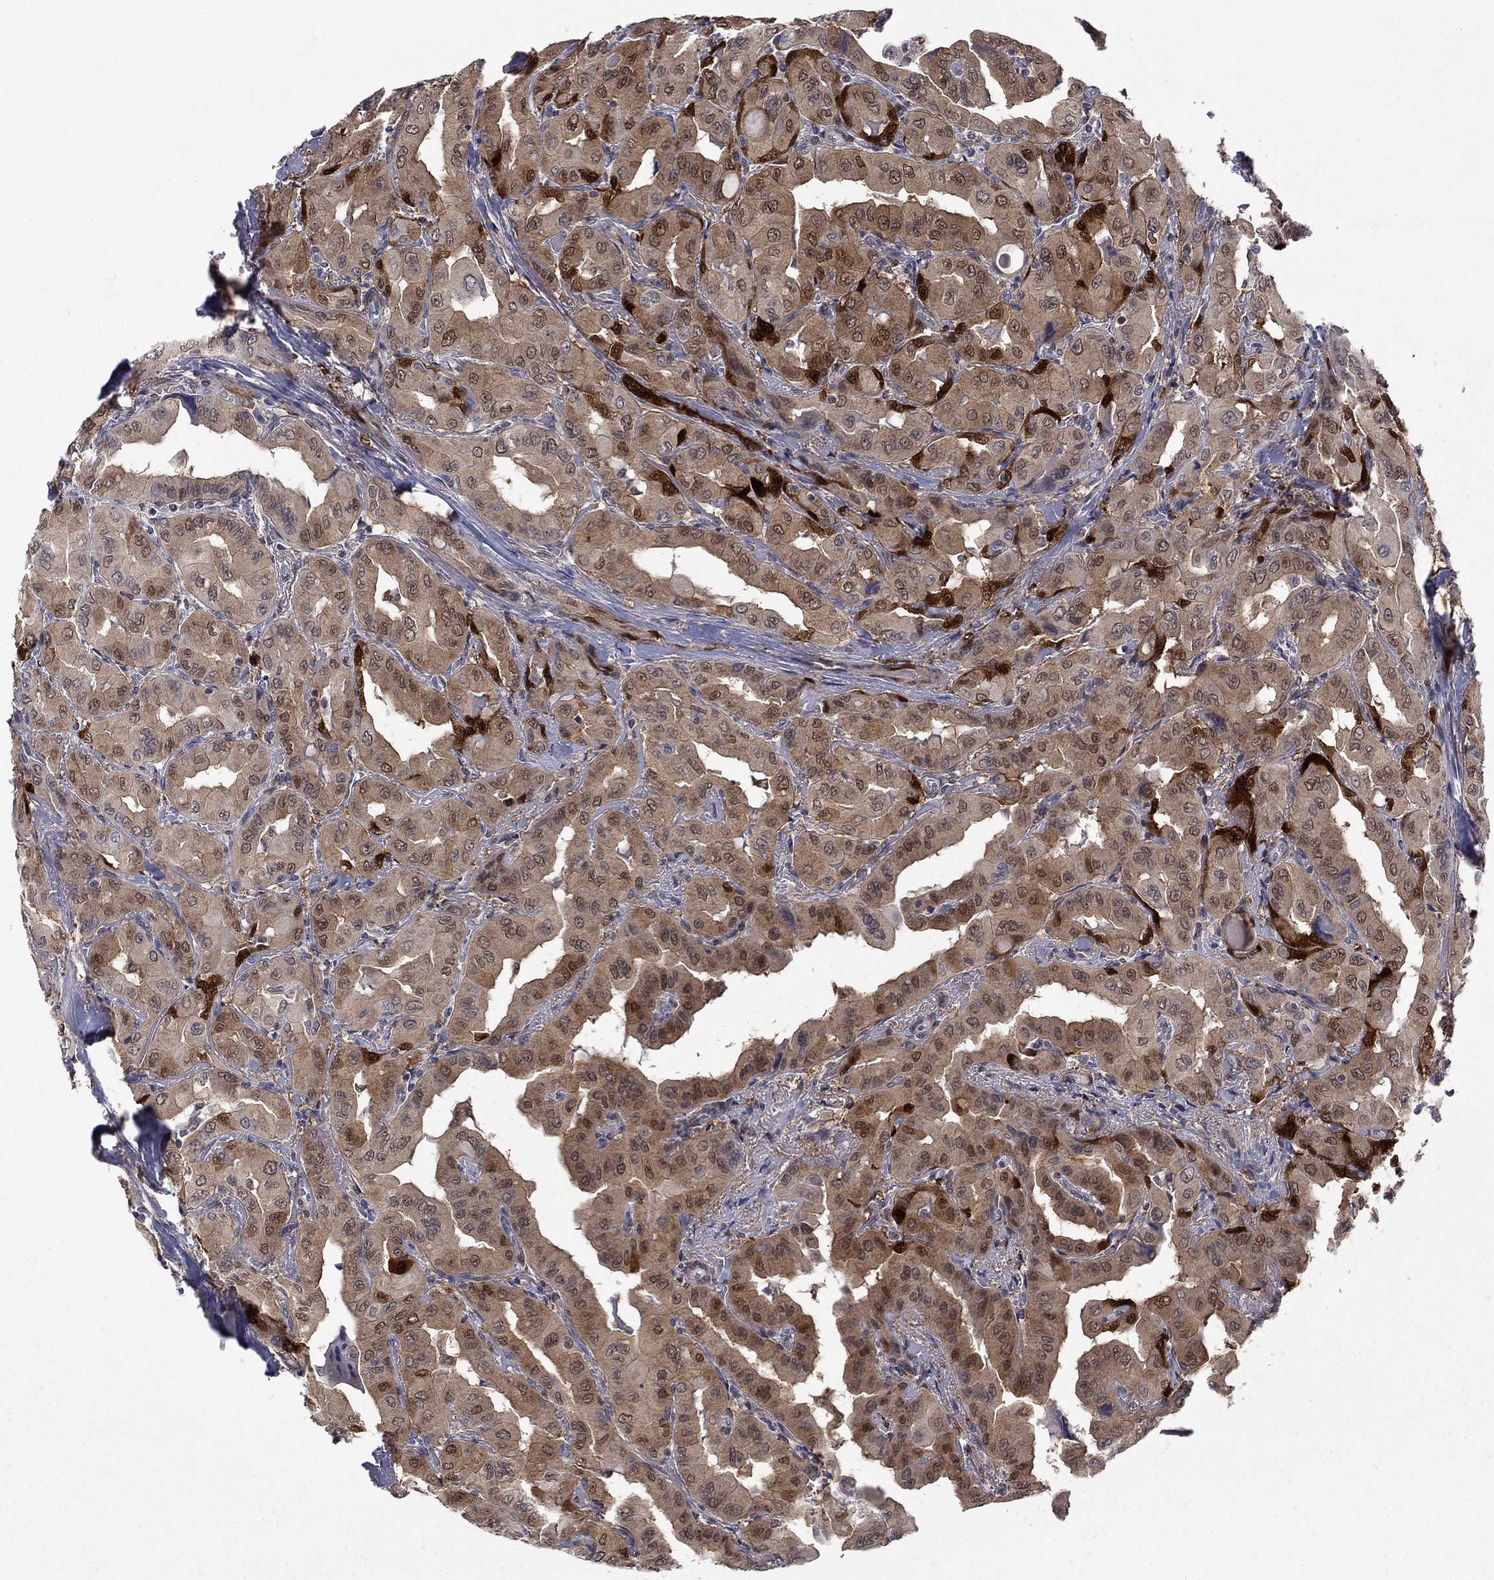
{"staining": {"intensity": "moderate", "quantity": "25%-75%", "location": "cytoplasmic/membranous,nuclear"}, "tissue": "thyroid cancer", "cell_type": "Tumor cells", "image_type": "cancer", "snomed": [{"axis": "morphology", "description": "Normal tissue, NOS"}, {"axis": "morphology", "description": "Papillary adenocarcinoma, NOS"}, {"axis": "topography", "description": "Thyroid gland"}], "caption": "Moderate cytoplasmic/membranous and nuclear expression for a protein is identified in about 25%-75% of tumor cells of thyroid cancer using immunohistochemistry.", "gene": "CBR1", "patient": {"sex": "female", "age": 66}}